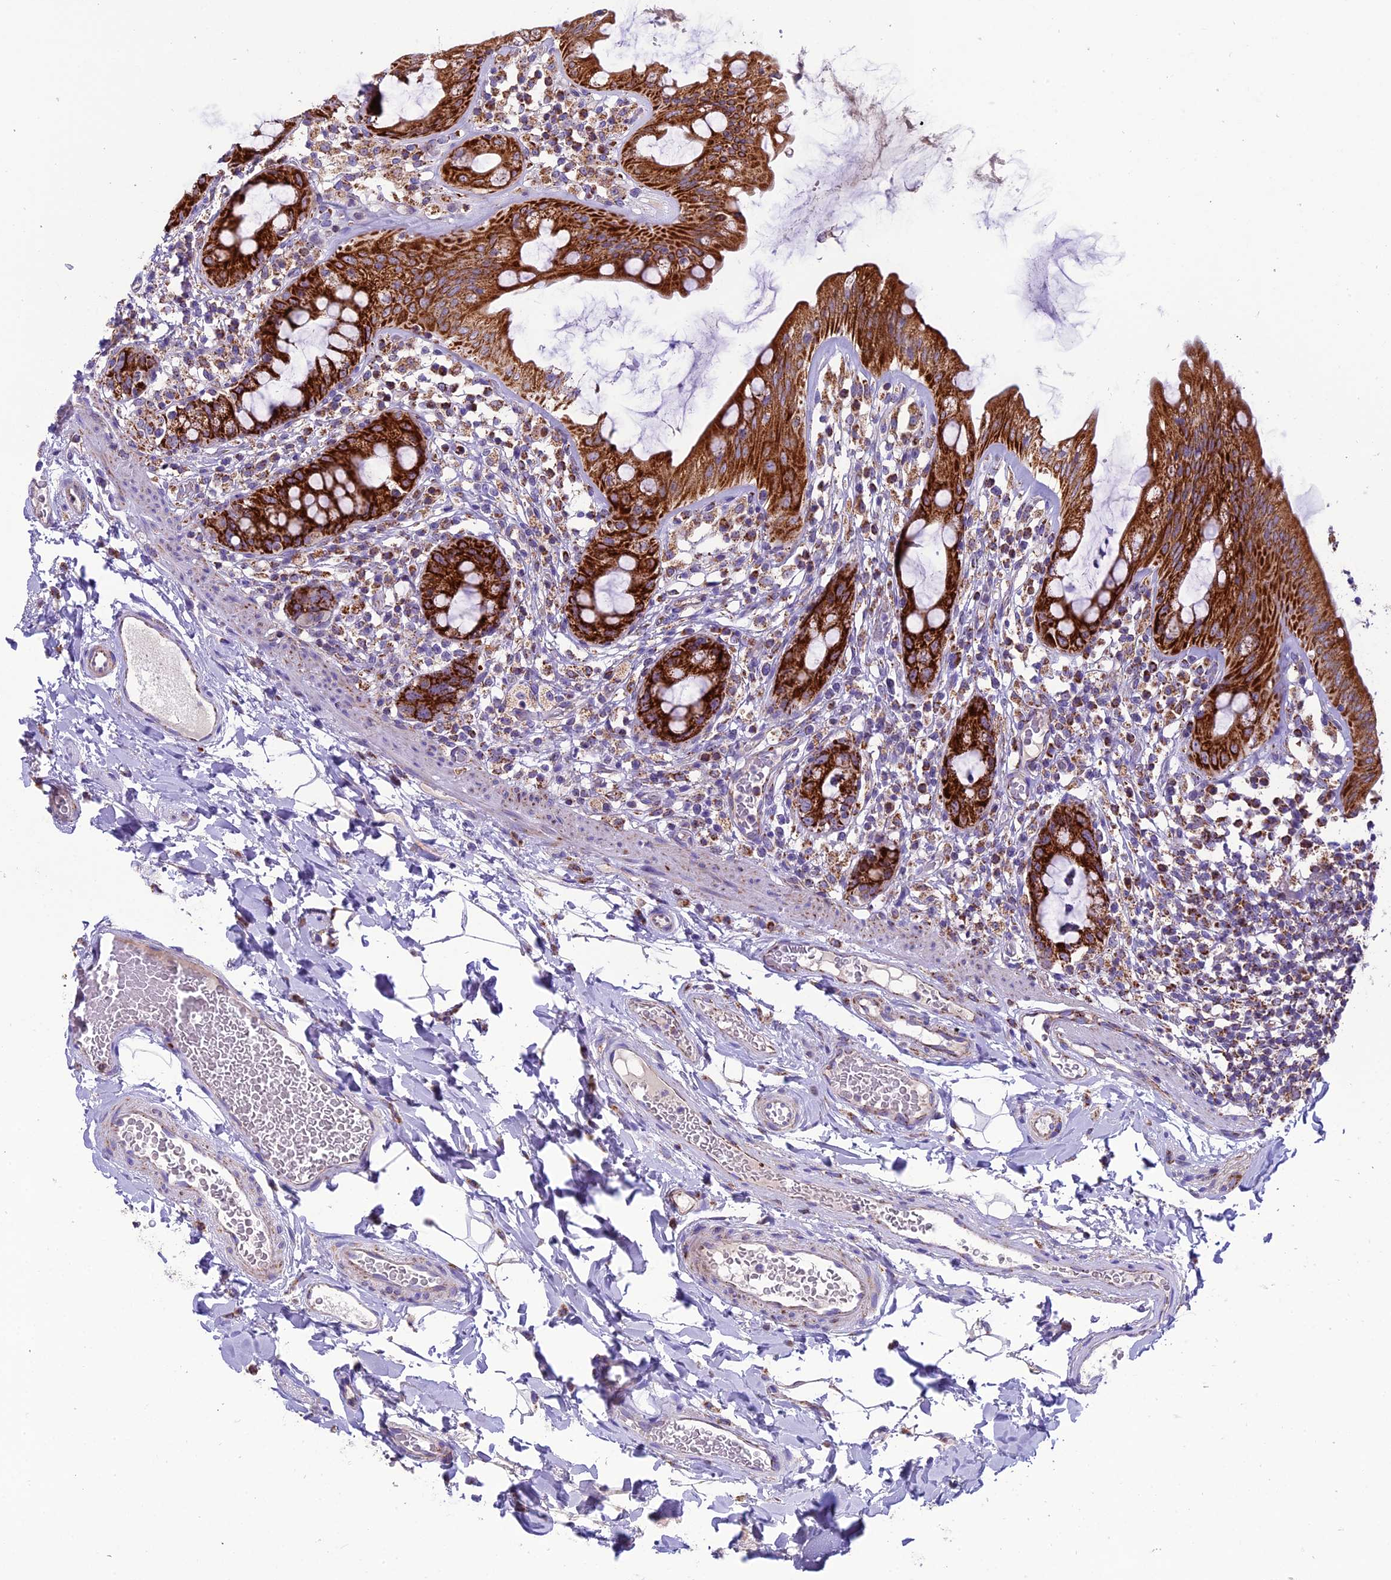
{"staining": {"intensity": "strong", "quantity": ">75%", "location": "cytoplasmic/membranous"}, "tissue": "rectum", "cell_type": "Glandular cells", "image_type": "normal", "snomed": [{"axis": "morphology", "description": "Normal tissue, NOS"}, {"axis": "topography", "description": "Rectum"}], "caption": "Glandular cells show strong cytoplasmic/membranous positivity in about >75% of cells in benign rectum. The staining is performed using DAB brown chromogen to label protein expression. The nuclei are counter-stained blue using hematoxylin.", "gene": "MRPS34", "patient": {"sex": "female", "age": 57}}